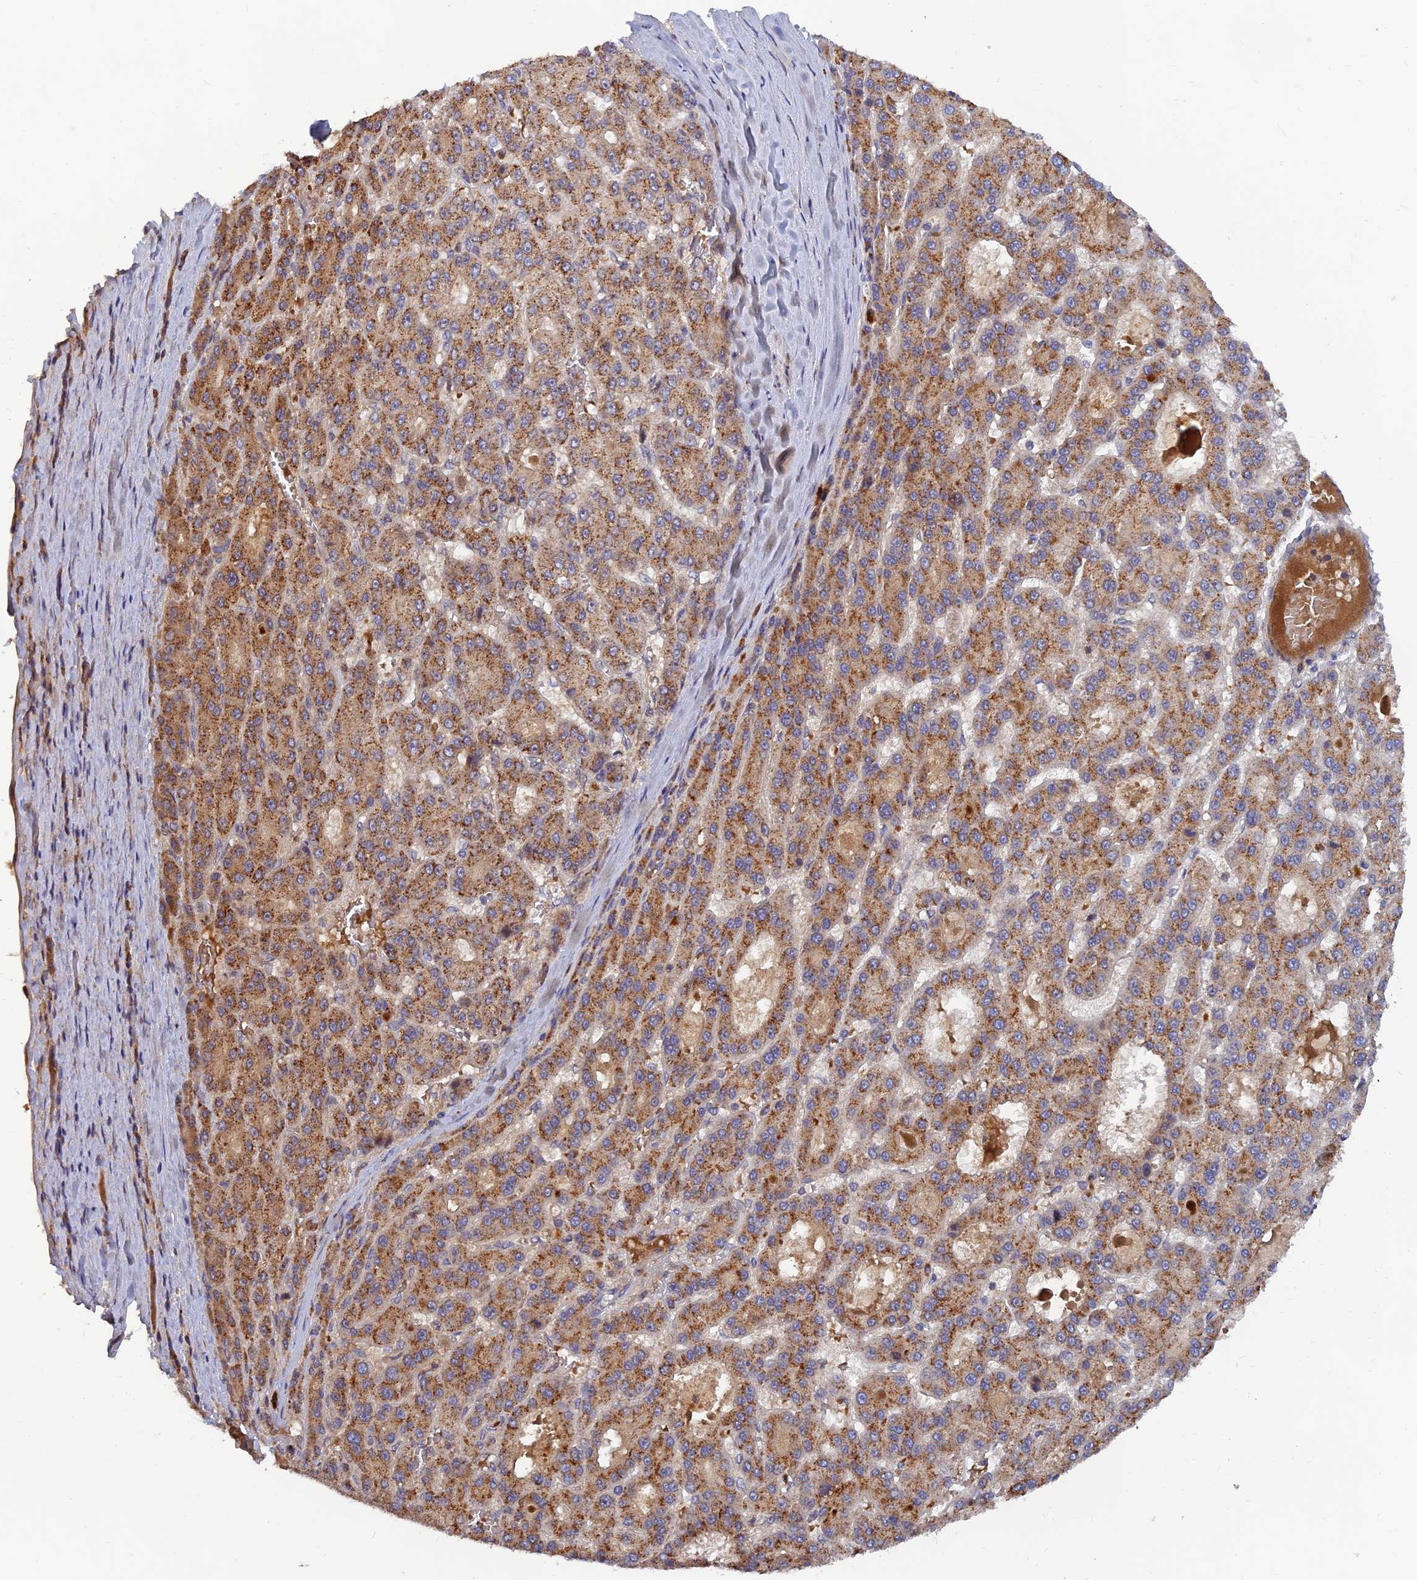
{"staining": {"intensity": "moderate", "quantity": ">75%", "location": "cytoplasmic/membranous"}, "tissue": "liver cancer", "cell_type": "Tumor cells", "image_type": "cancer", "snomed": [{"axis": "morphology", "description": "Carcinoma, Hepatocellular, NOS"}, {"axis": "topography", "description": "Liver"}], "caption": "Human liver cancer (hepatocellular carcinoma) stained for a protein (brown) displays moderate cytoplasmic/membranous positive staining in approximately >75% of tumor cells.", "gene": "FAM151B", "patient": {"sex": "male", "age": 70}}